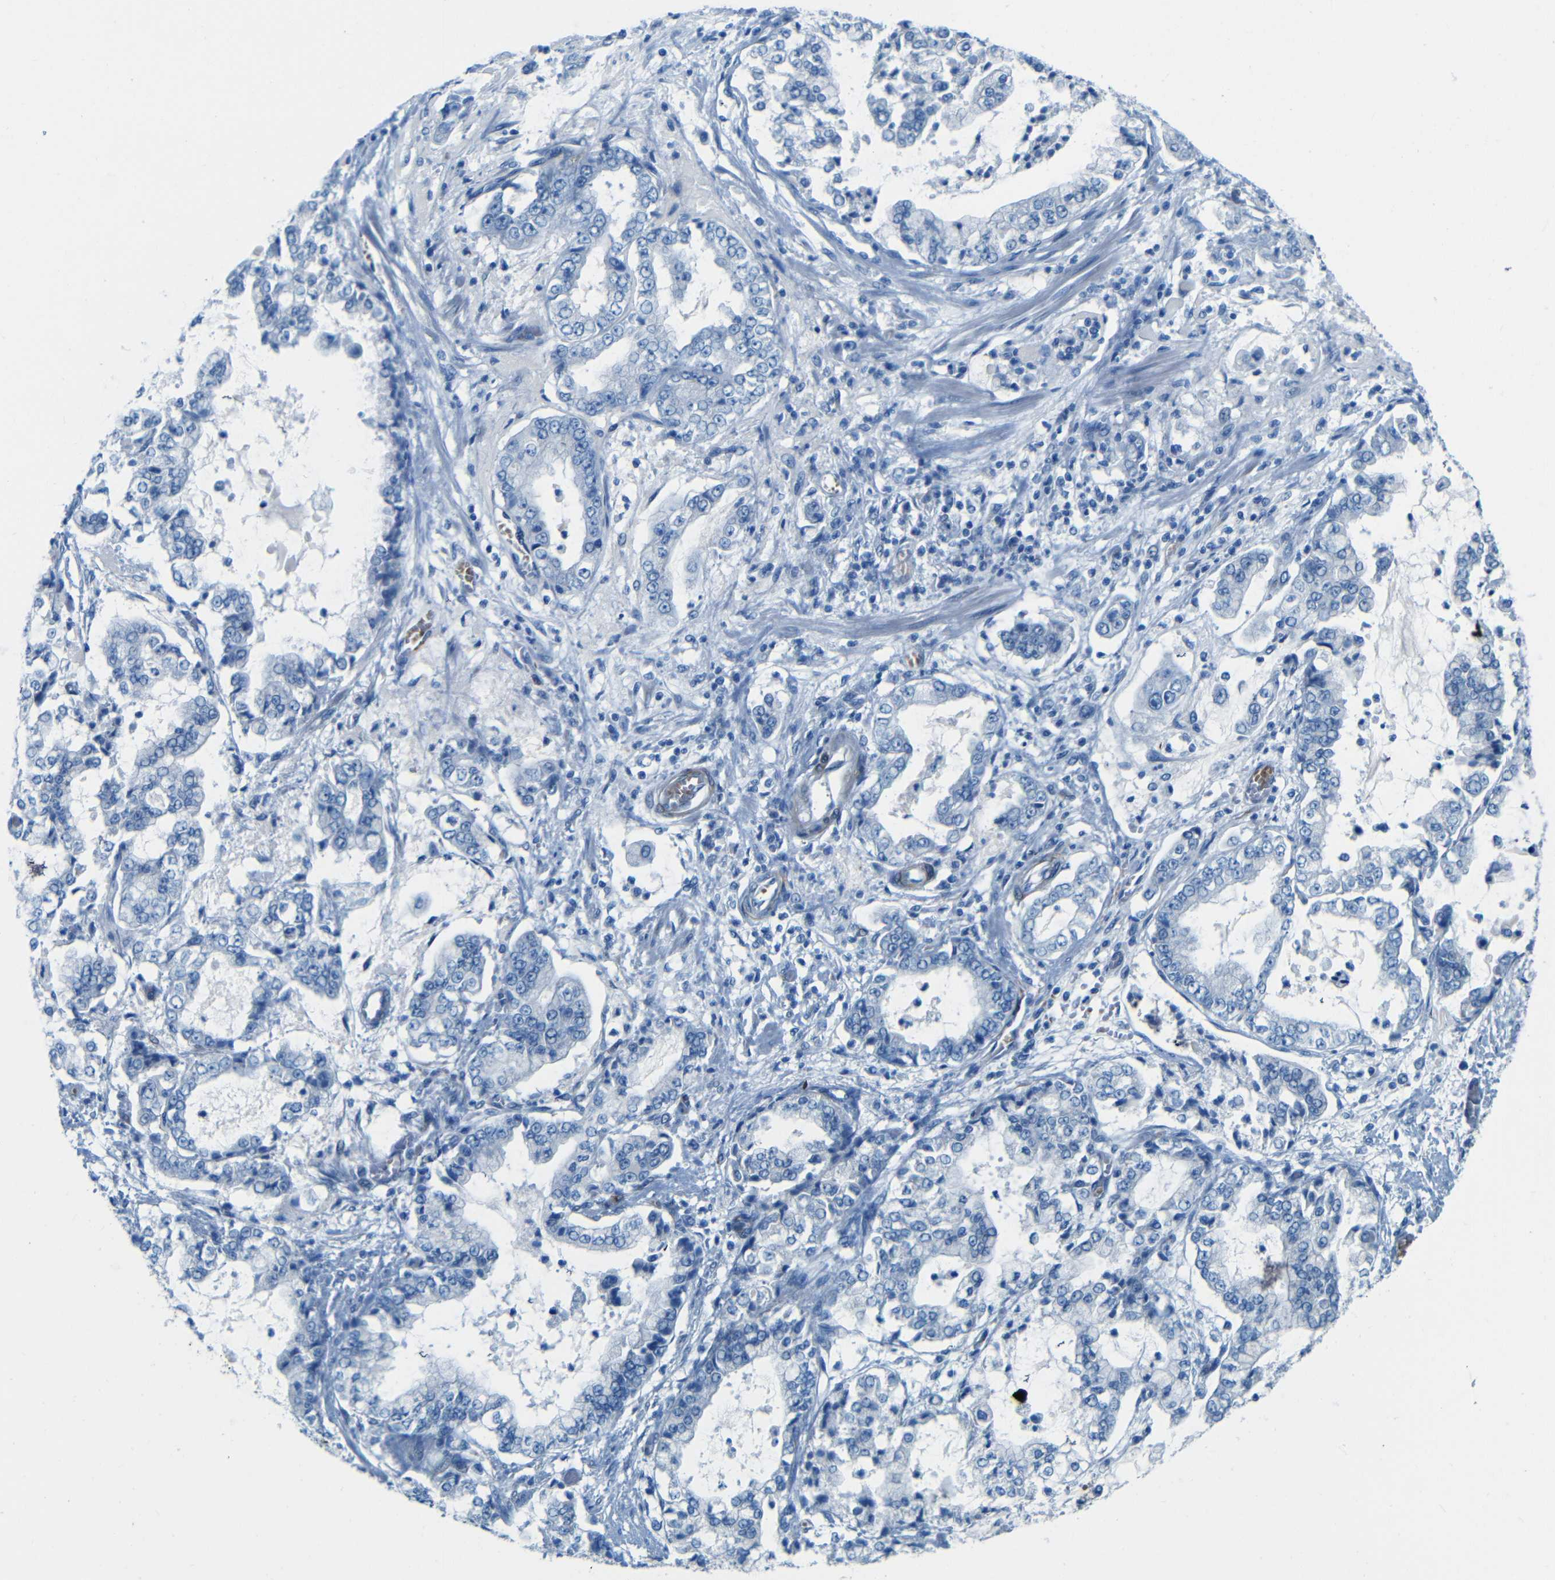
{"staining": {"intensity": "negative", "quantity": "none", "location": "none"}, "tissue": "stomach cancer", "cell_type": "Tumor cells", "image_type": "cancer", "snomed": [{"axis": "morphology", "description": "Adenocarcinoma, NOS"}, {"axis": "topography", "description": "Stomach"}], "caption": "Immunohistochemistry histopathology image of human stomach cancer (adenocarcinoma) stained for a protein (brown), which reveals no expression in tumor cells. (DAB immunohistochemistry (IHC), high magnification).", "gene": "MAP2", "patient": {"sex": "male", "age": 76}}